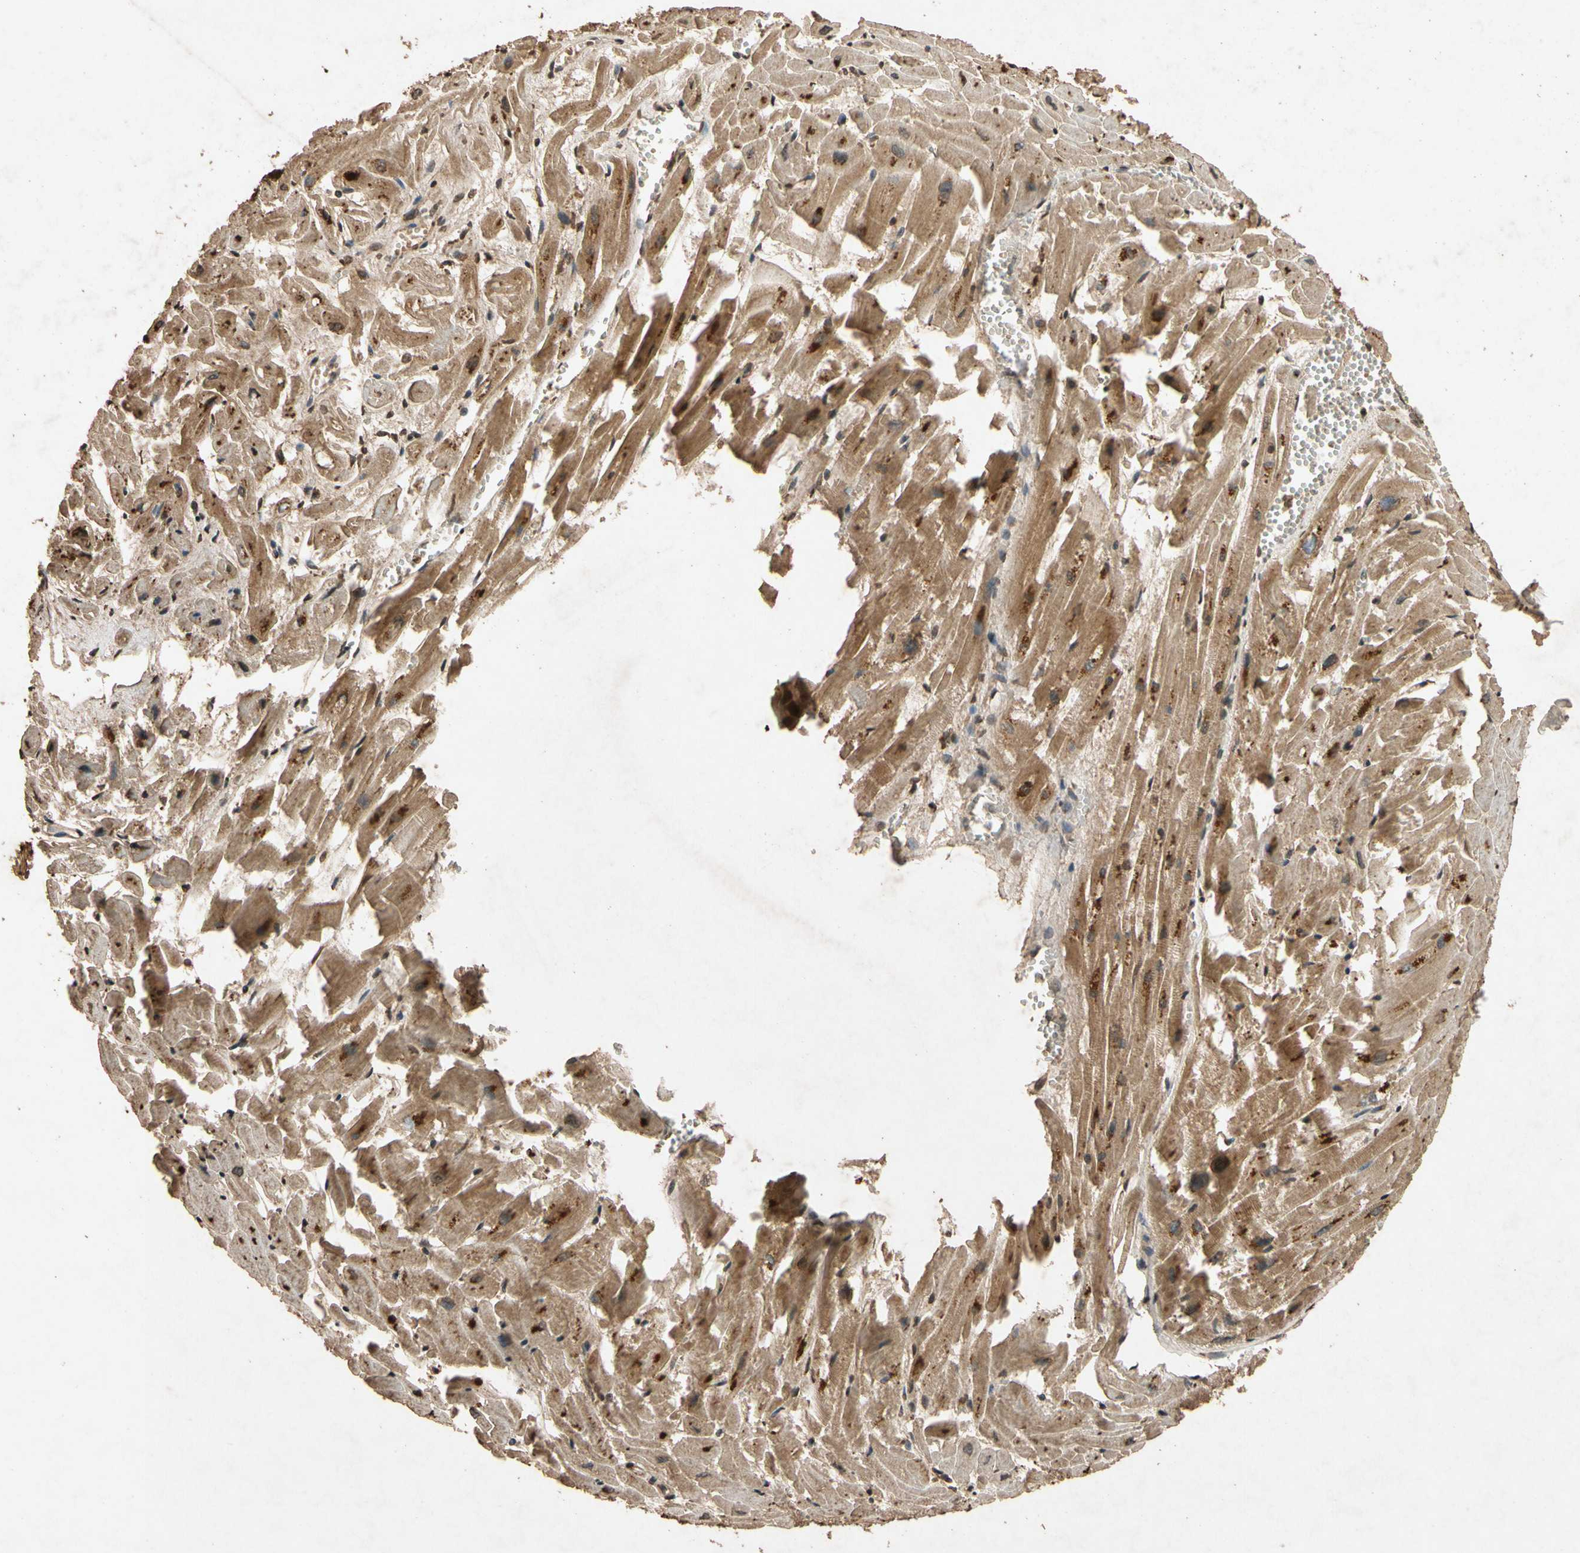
{"staining": {"intensity": "strong", "quantity": ">75%", "location": "cytoplasmic/membranous,nuclear"}, "tissue": "heart muscle", "cell_type": "Cardiomyocytes", "image_type": "normal", "snomed": [{"axis": "morphology", "description": "Normal tissue, NOS"}, {"axis": "topography", "description": "Heart"}], "caption": "Brown immunohistochemical staining in normal human heart muscle displays strong cytoplasmic/membranous,nuclear expression in about >75% of cardiomyocytes.", "gene": "TXN2", "patient": {"sex": "female", "age": 19}}